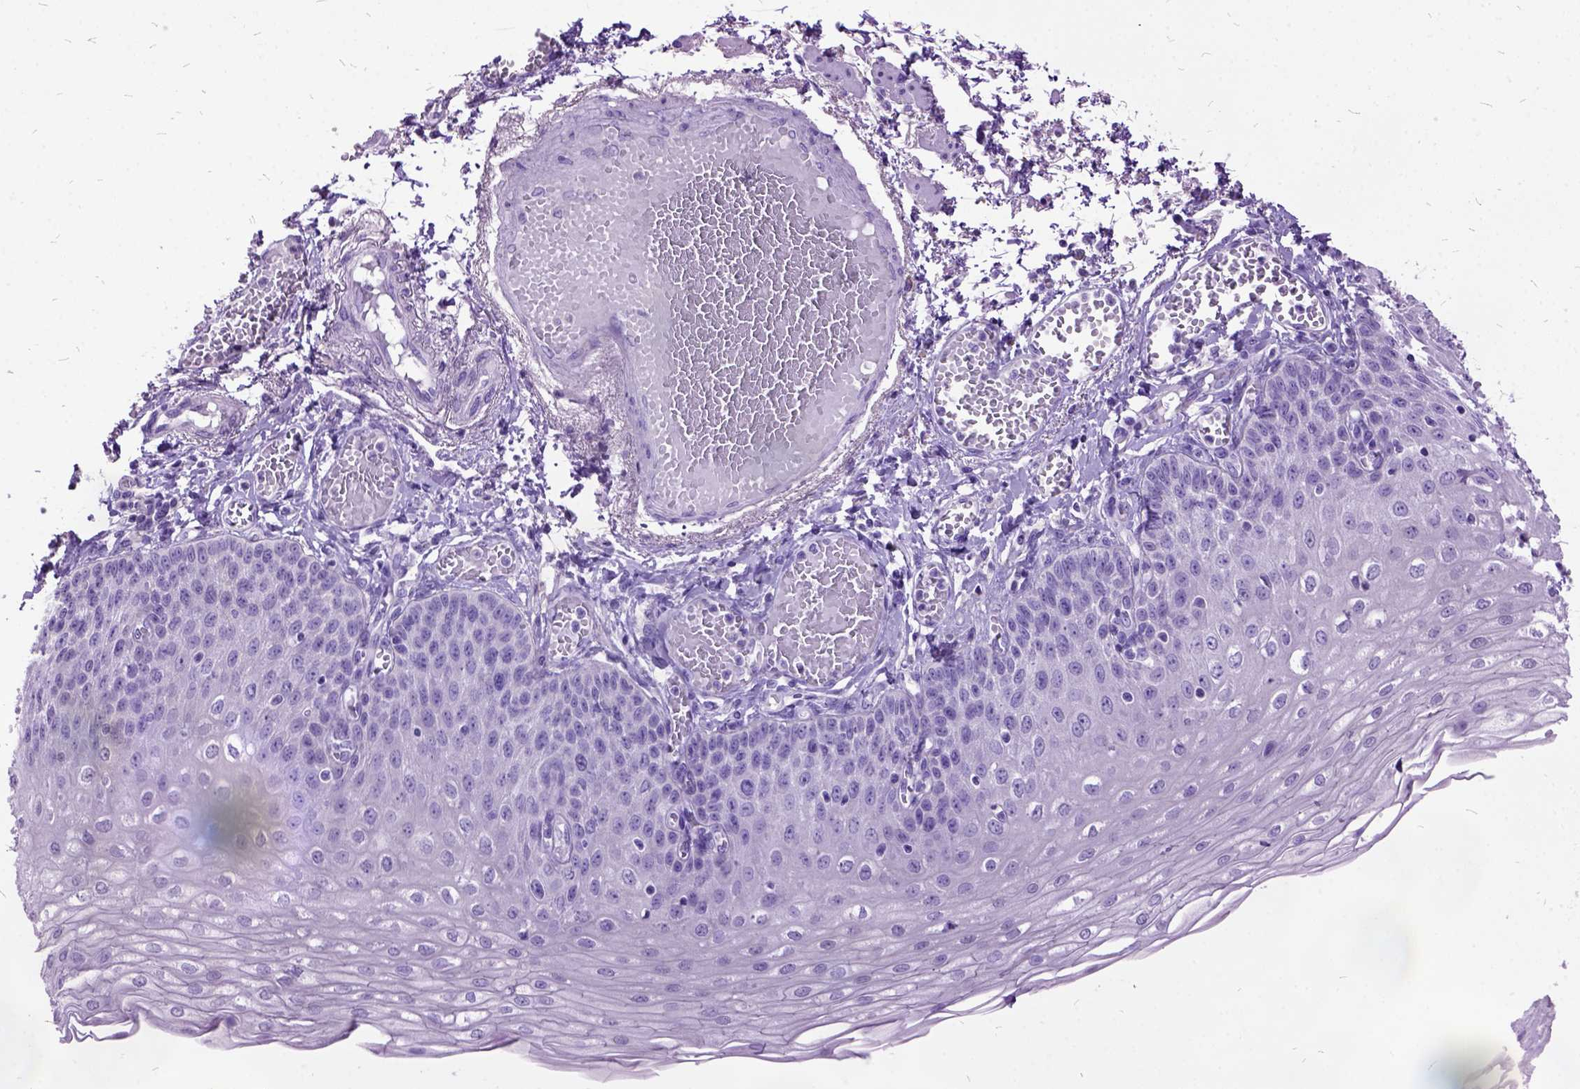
{"staining": {"intensity": "negative", "quantity": "none", "location": "none"}, "tissue": "esophagus", "cell_type": "Squamous epithelial cells", "image_type": "normal", "snomed": [{"axis": "morphology", "description": "Normal tissue, NOS"}, {"axis": "morphology", "description": "Adenocarcinoma, NOS"}, {"axis": "topography", "description": "Esophagus"}], "caption": "This micrograph is of normal esophagus stained with immunohistochemistry to label a protein in brown with the nuclei are counter-stained blue. There is no positivity in squamous epithelial cells.", "gene": "MME", "patient": {"sex": "male", "age": 81}}